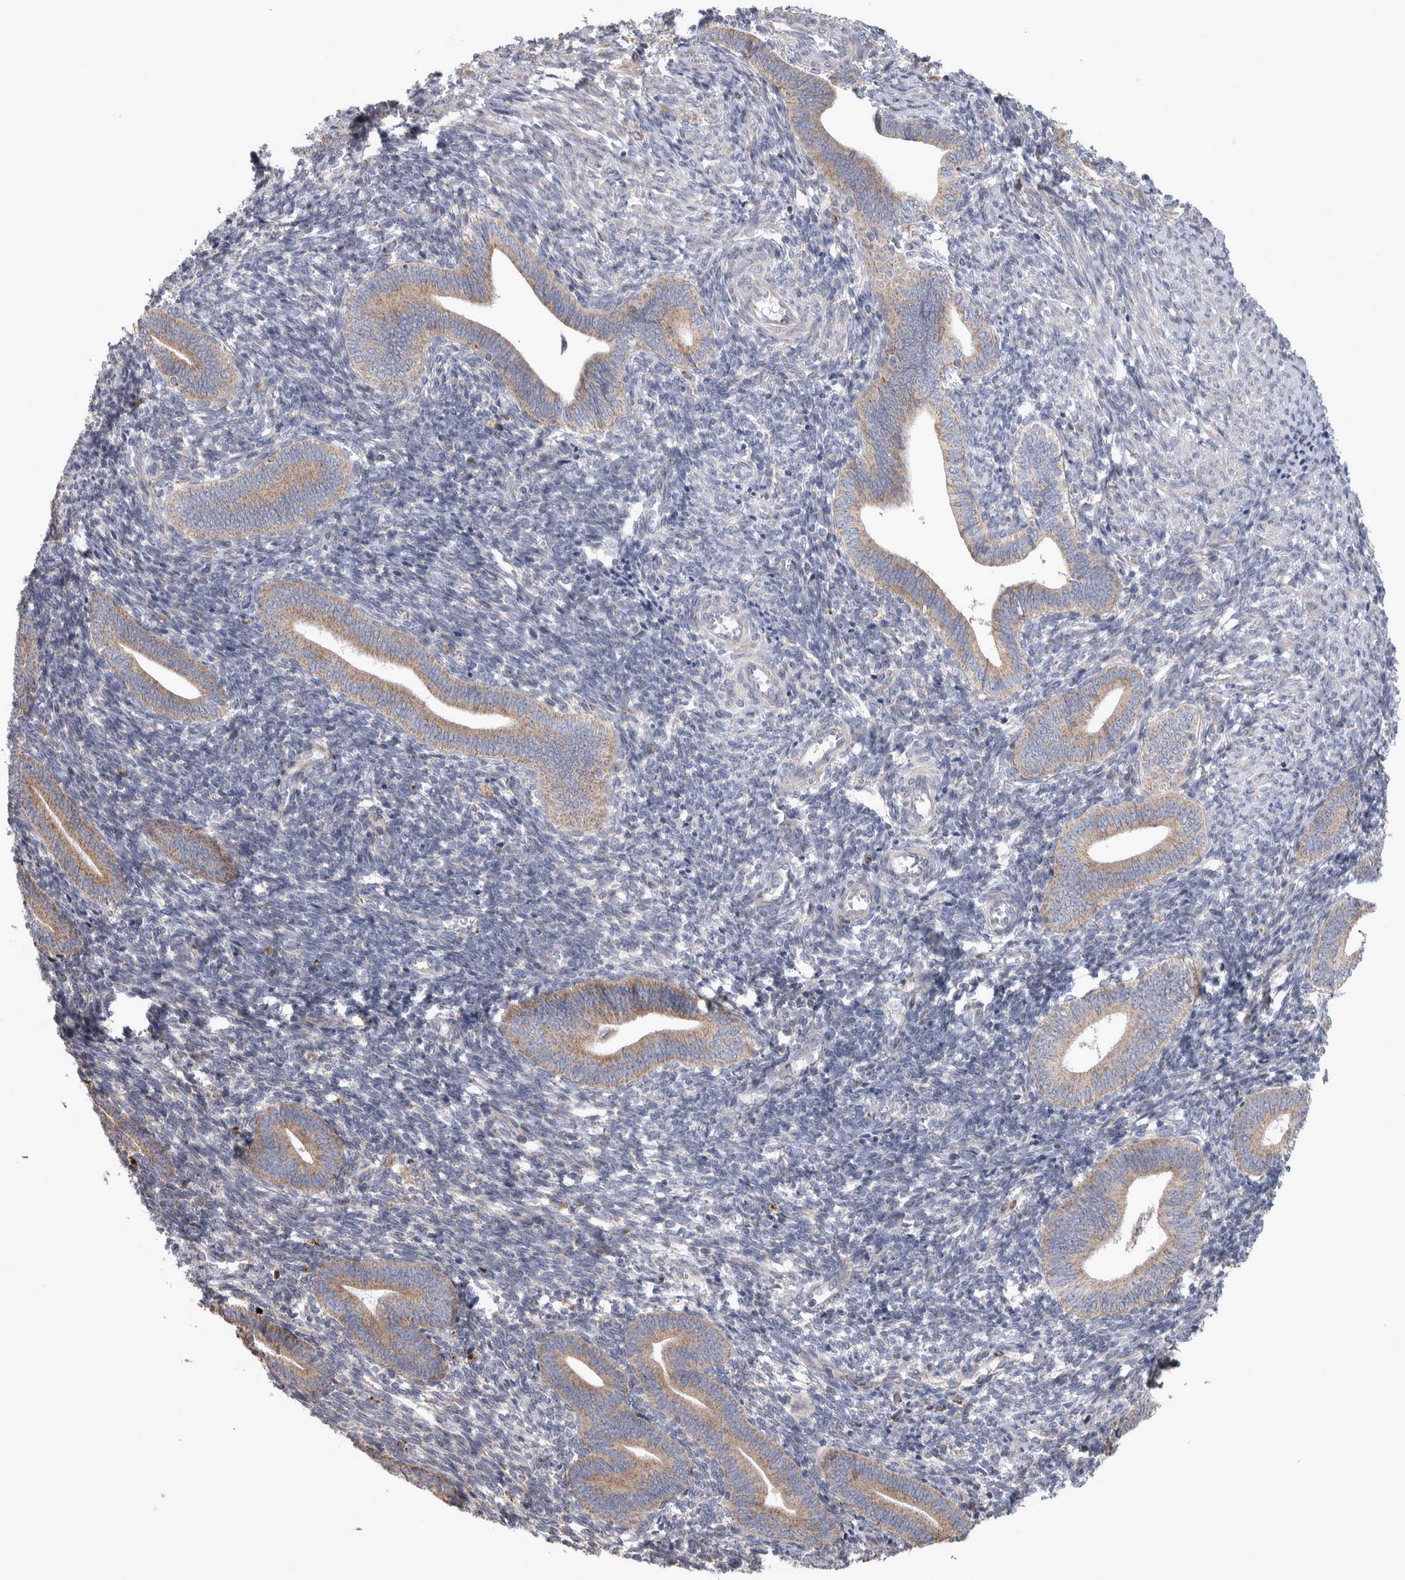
{"staining": {"intensity": "weak", "quantity": "<25%", "location": "cytoplasmic/membranous"}, "tissue": "endometrium", "cell_type": "Cells in endometrial stroma", "image_type": "normal", "snomed": [{"axis": "morphology", "description": "Normal tissue, NOS"}, {"axis": "topography", "description": "Uterus"}, {"axis": "topography", "description": "Endometrium"}], "caption": "A micrograph of endometrium stained for a protein demonstrates no brown staining in cells in endometrial stroma. (Stains: DAB IHC with hematoxylin counter stain, Microscopy: brightfield microscopy at high magnification).", "gene": "SCO1", "patient": {"sex": "female", "age": 33}}